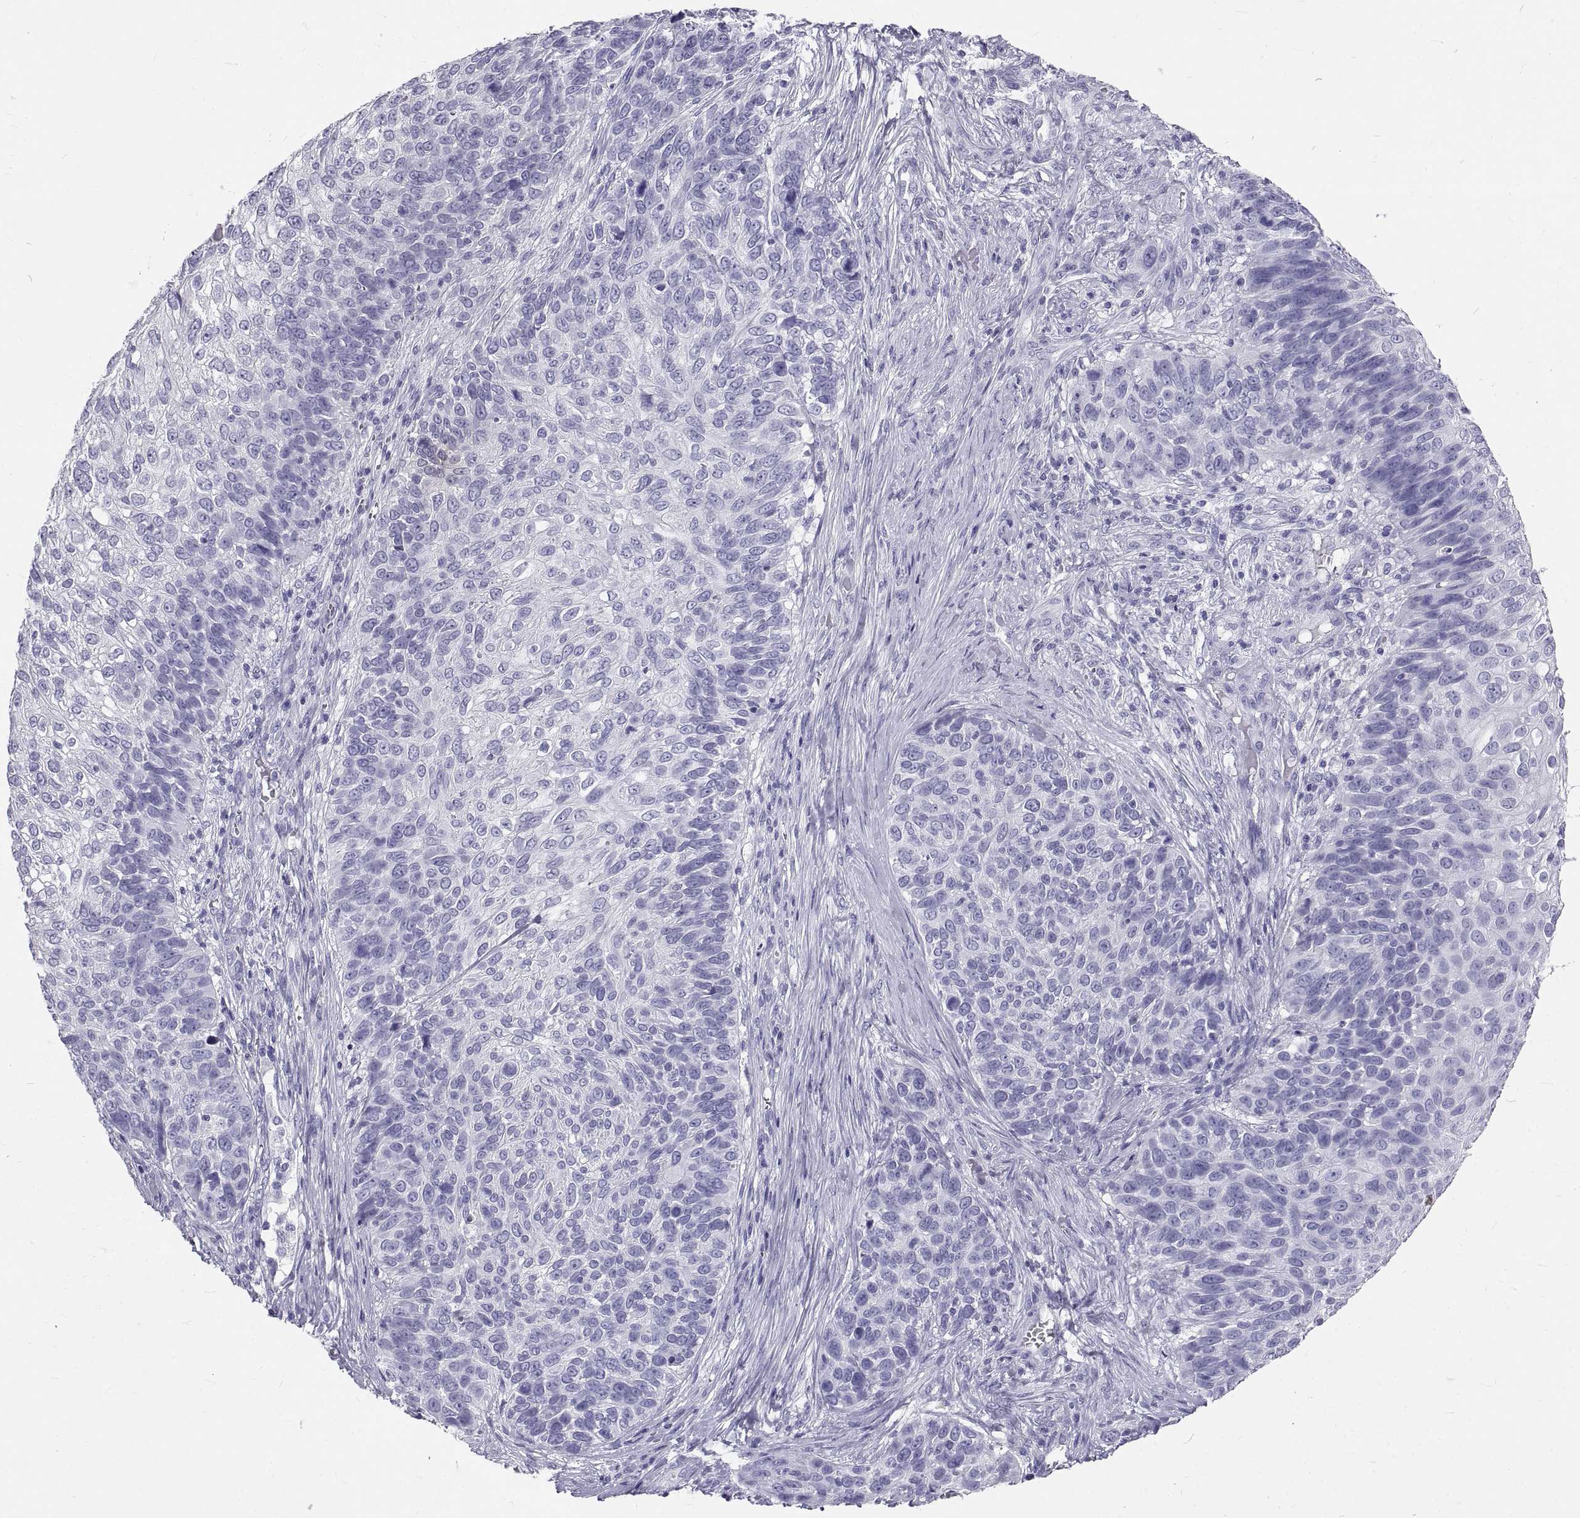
{"staining": {"intensity": "negative", "quantity": "none", "location": "none"}, "tissue": "skin cancer", "cell_type": "Tumor cells", "image_type": "cancer", "snomed": [{"axis": "morphology", "description": "Squamous cell carcinoma, NOS"}, {"axis": "topography", "description": "Skin"}], "caption": "IHC of human skin squamous cell carcinoma reveals no positivity in tumor cells.", "gene": "GNG12", "patient": {"sex": "male", "age": 92}}